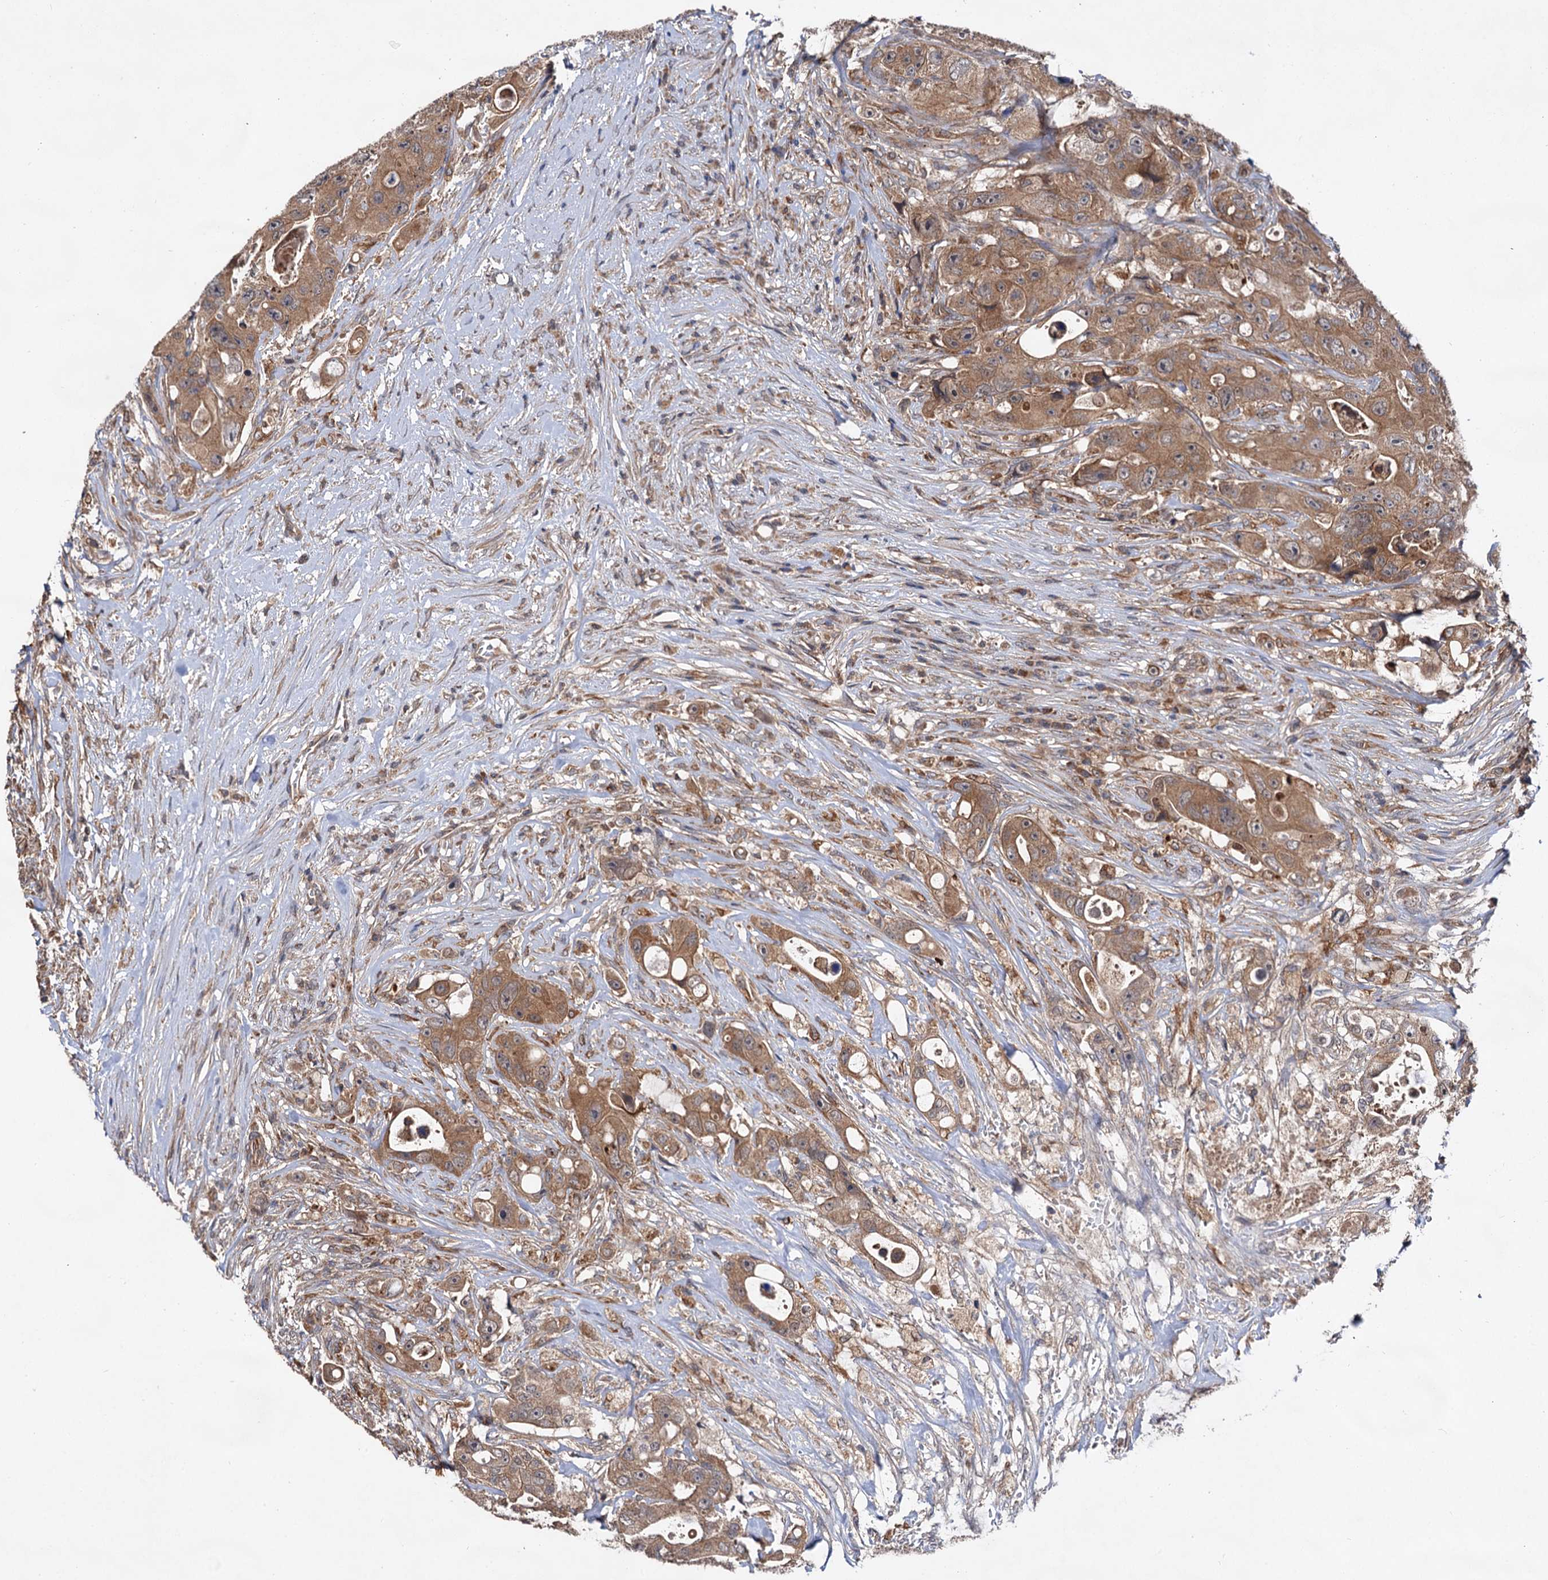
{"staining": {"intensity": "moderate", "quantity": ">75%", "location": "cytoplasmic/membranous"}, "tissue": "colorectal cancer", "cell_type": "Tumor cells", "image_type": "cancer", "snomed": [{"axis": "morphology", "description": "Adenocarcinoma, NOS"}, {"axis": "topography", "description": "Colon"}], "caption": "Immunohistochemistry staining of colorectal cancer, which reveals medium levels of moderate cytoplasmic/membranous staining in approximately >75% of tumor cells indicating moderate cytoplasmic/membranous protein expression. The staining was performed using DAB (3,3'-diaminobenzidine) (brown) for protein detection and nuclei were counterstained in hematoxylin (blue).", "gene": "TEX9", "patient": {"sex": "female", "age": 46}}